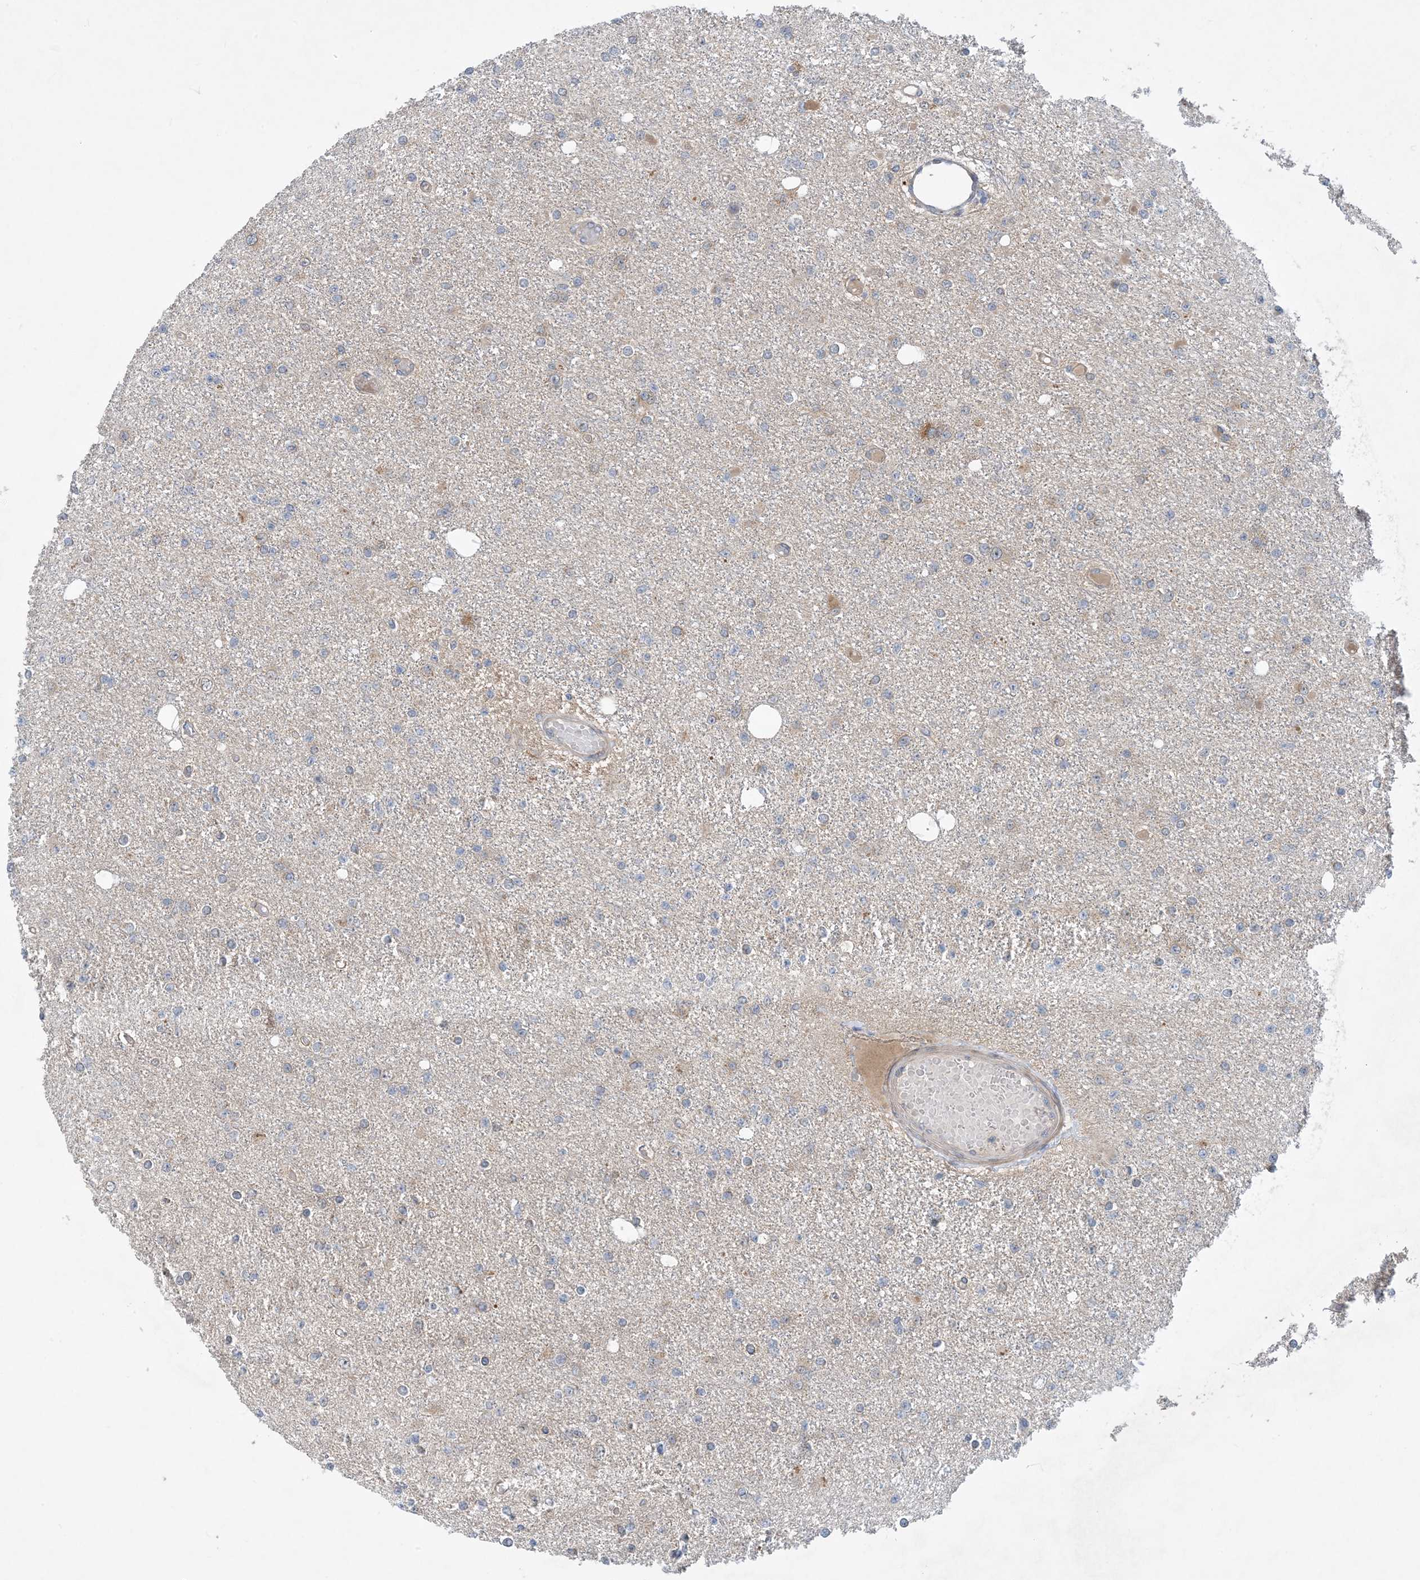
{"staining": {"intensity": "negative", "quantity": "none", "location": "none"}, "tissue": "glioma", "cell_type": "Tumor cells", "image_type": "cancer", "snomed": [{"axis": "morphology", "description": "Glioma, malignant, Low grade"}, {"axis": "topography", "description": "Brain"}], "caption": "A high-resolution histopathology image shows immunohistochemistry staining of glioma, which exhibits no significant positivity in tumor cells.", "gene": "PHOSPHO2", "patient": {"sex": "female", "age": 22}}